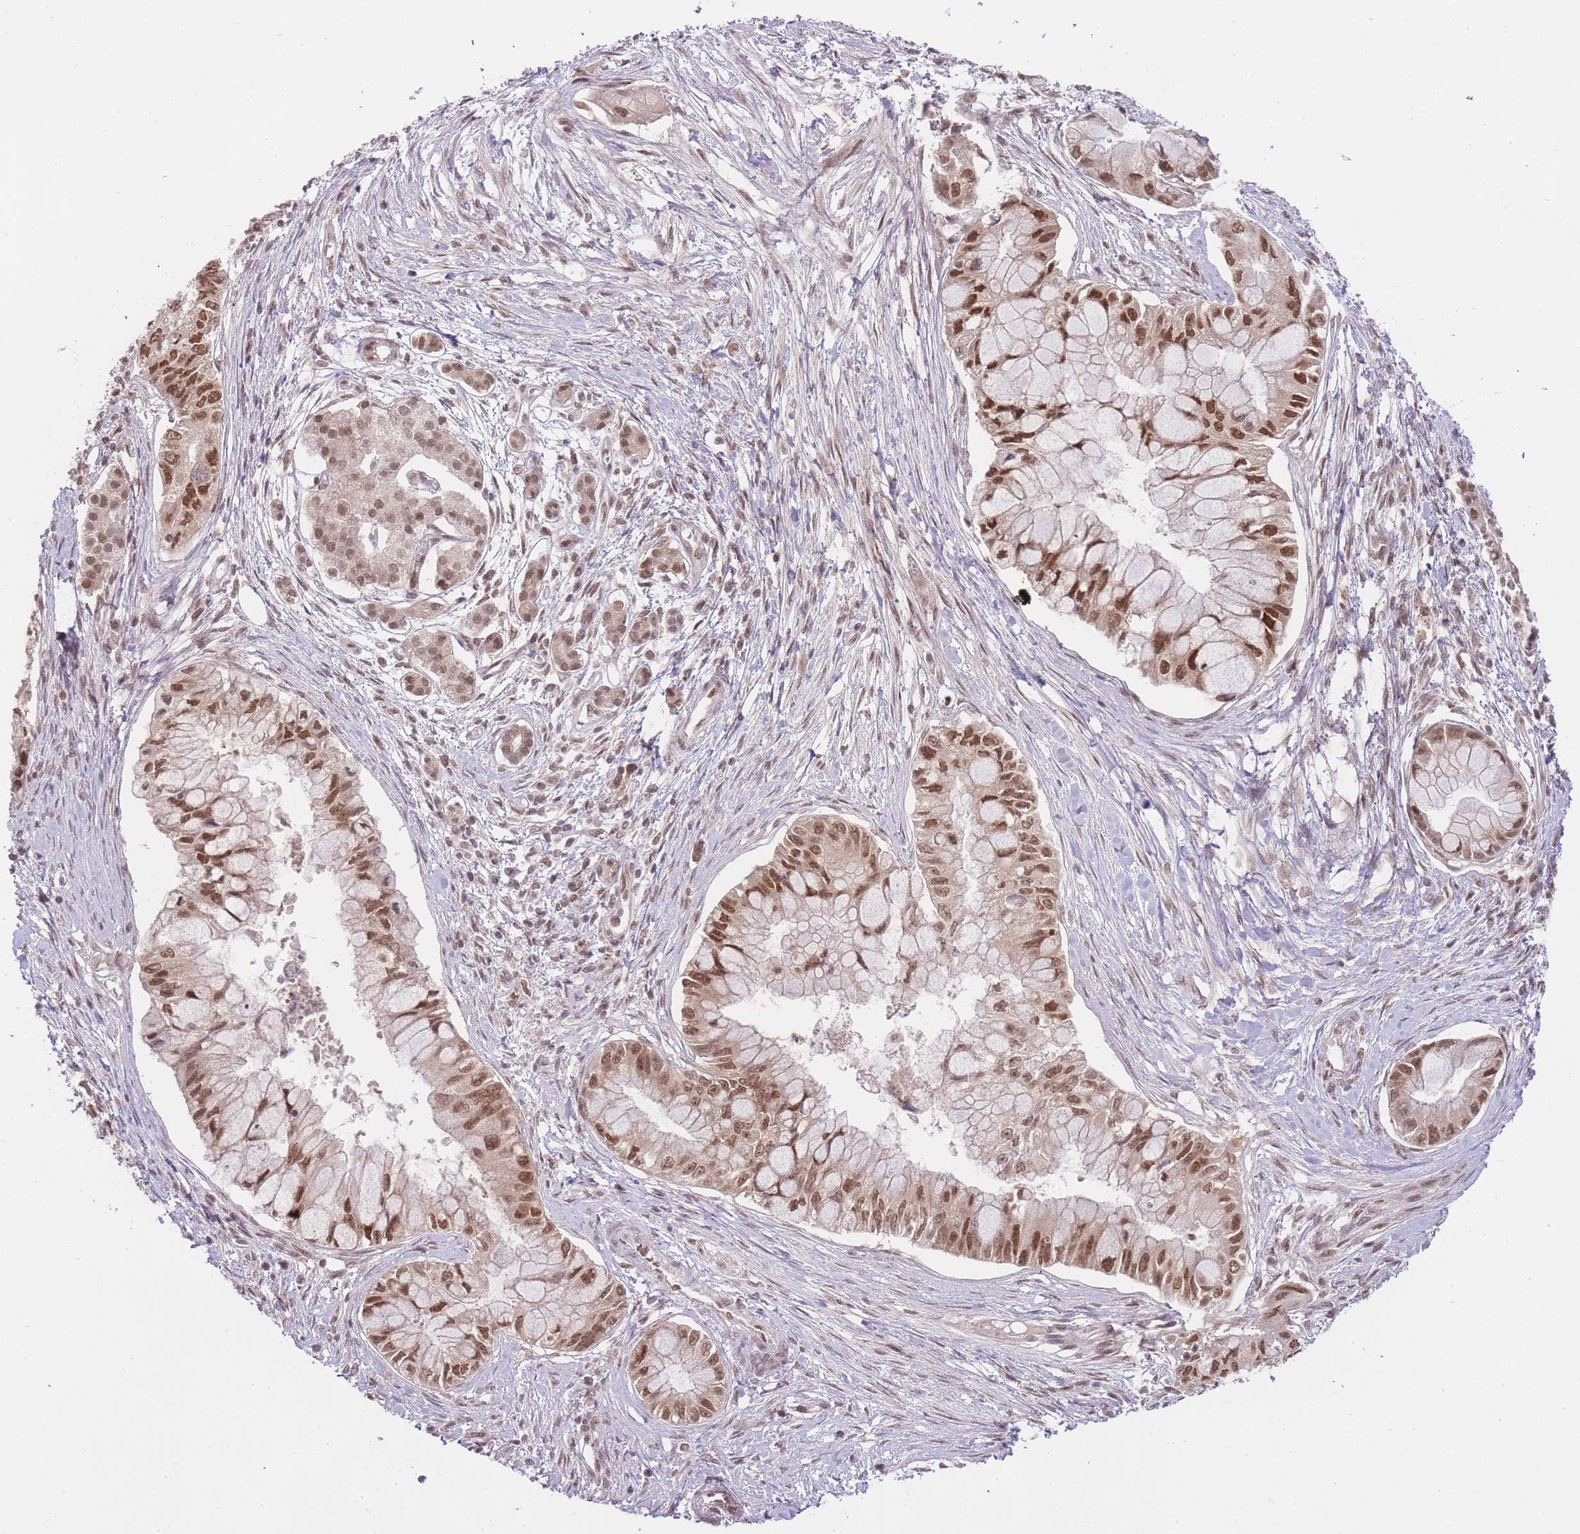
{"staining": {"intensity": "moderate", "quantity": ">75%", "location": "nuclear"}, "tissue": "pancreatic cancer", "cell_type": "Tumor cells", "image_type": "cancer", "snomed": [{"axis": "morphology", "description": "Adenocarcinoma, NOS"}, {"axis": "topography", "description": "Pancreas"}], "caption": "Tumor cells exhibit medium levels of moderate nuclear expression in about >75% of cells in human adenocarcinoma (pancreatic).", "gene": "TMED3", "patient": {"sex": "male", "age": 48}}